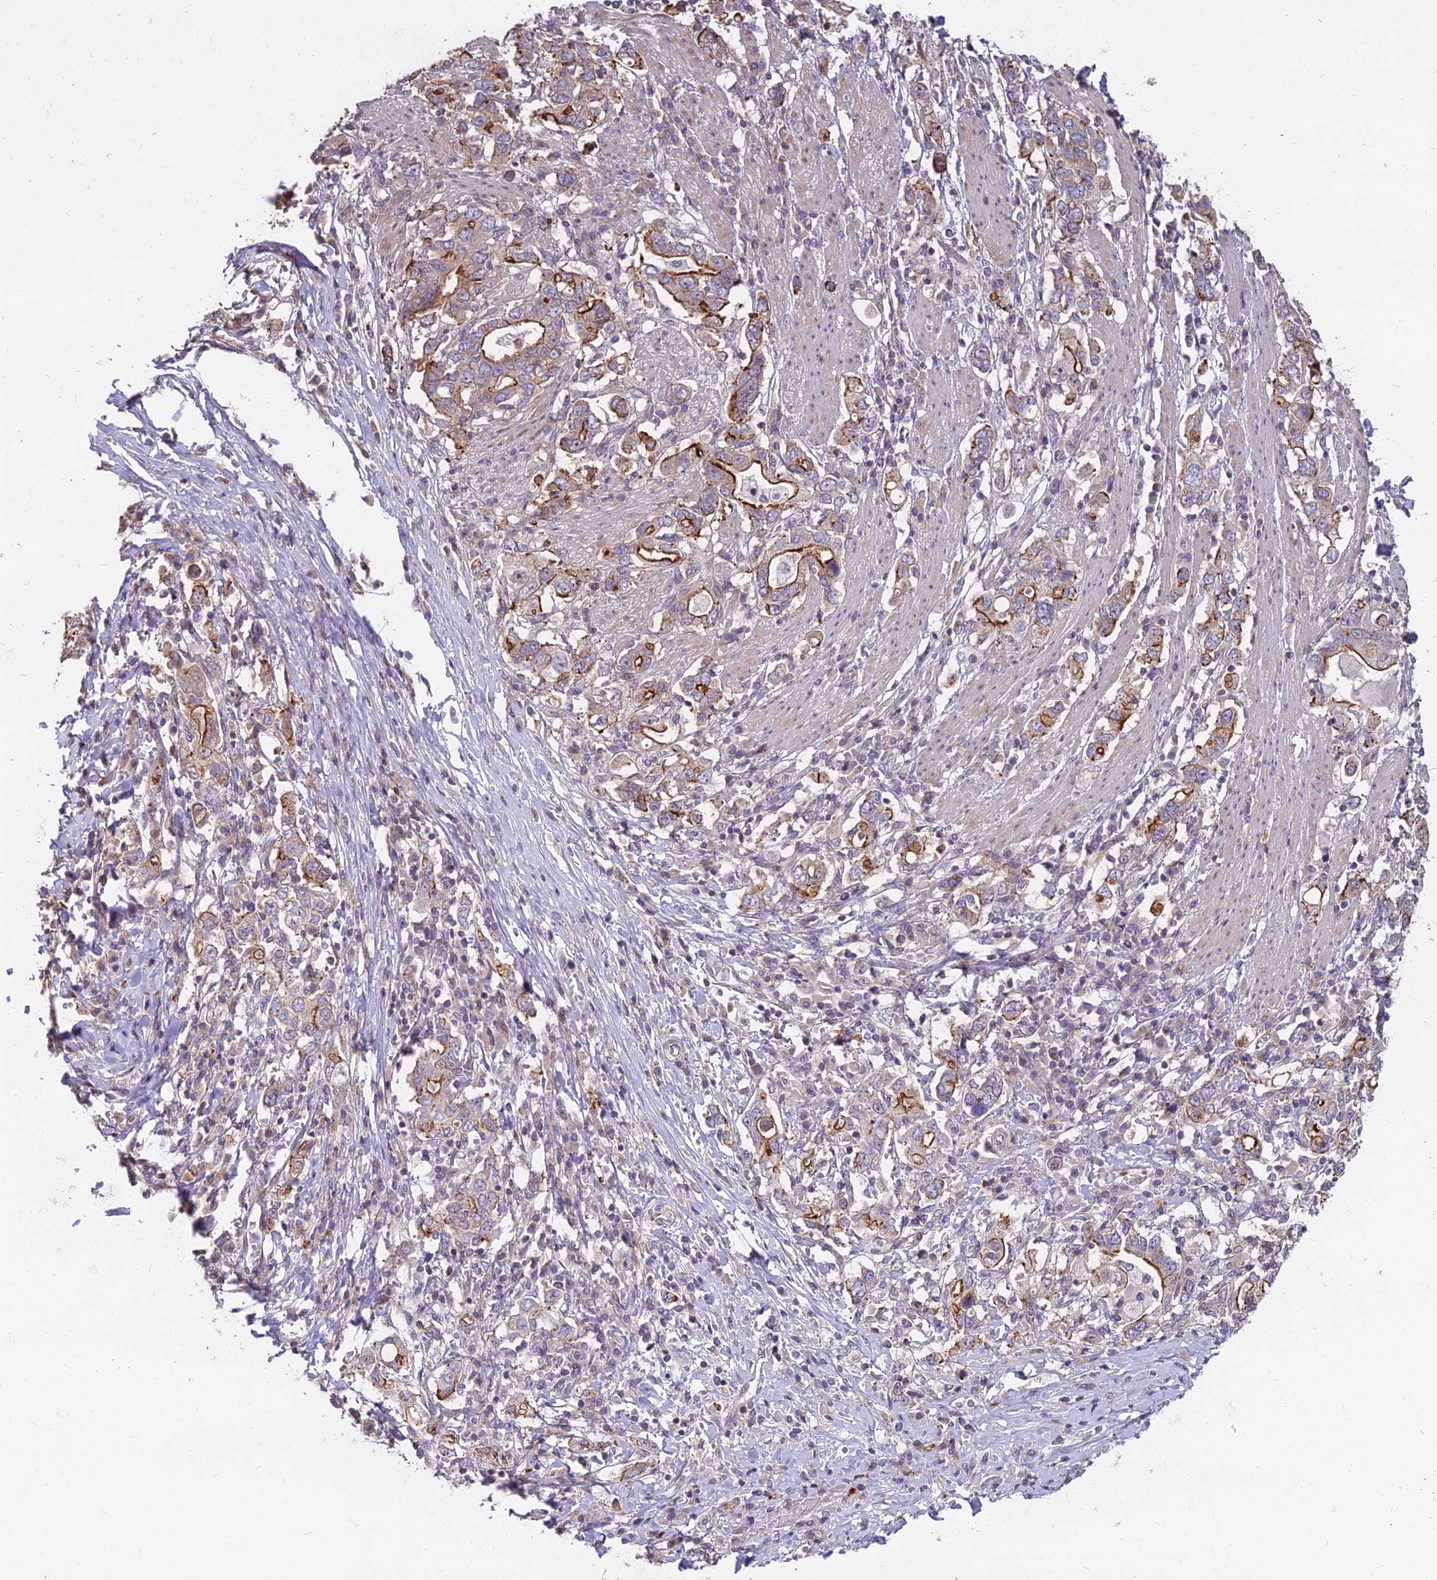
{"staining": {"intensity": "strong", "quantity": "<25%", "location": "cytoplasmic/membranous"}, "tissue": "stomach cancer", "cell_type": "Tumor cells", "image_type": "cancer", "snomed": [{"axis": "morphology", "description": "Adenocarcinoma, NOS"}, {"axis": "topography", "description": "Stomach, upper"}, {"axis": "topography", "description": "Stomach"}], "caption": "Stomach cancer (adenocarcinoma) stained for a protein exhibits strong cytoplasmic/membranous positivity in tumor cells.", "gene": "GLYATL3", "patient": {"sex": "male", "age": 62}}